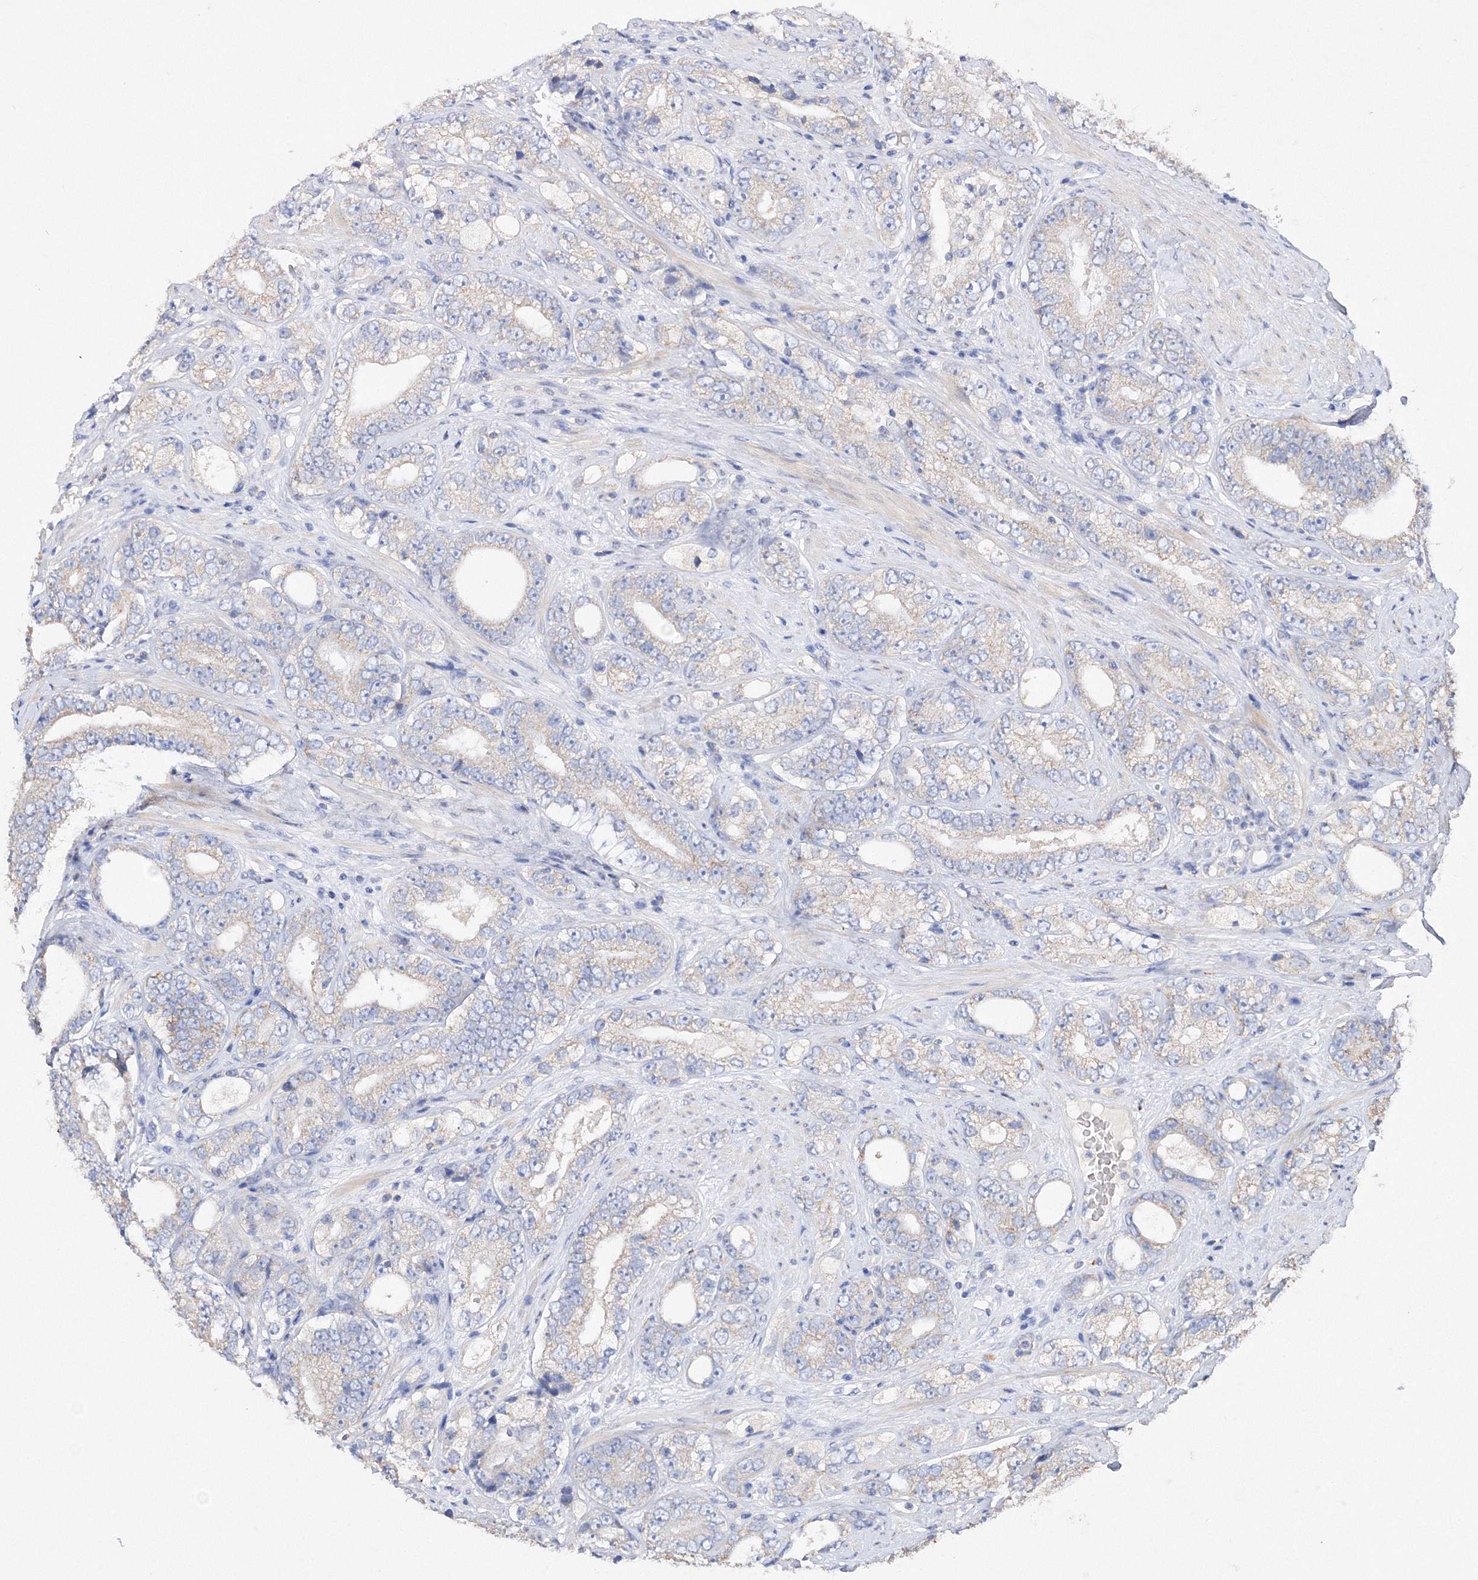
{"staining": {"intensity": "negative", "quantity": "none", "location": "none"}, "tissue": "prostate cancer", "cell_type": "Tumor cells", "image_type": "cancer", "snomed": [{"axis": "morphology", "description": "Adenocarcinoma, High grade"}, {"axis": "topography", "description": "Prostate"}], "caption": "Prostate adenocarcinoma (high-grade) was stained to show a protein in brown. There is no significant expression in tumor cells. (Brightfield microscopy of DAB (3,3'-diaminobenzidine) immunohistochemistry at high magnification).", "gene": "GLS", "patient": {"sex": "male", "age": 56}}